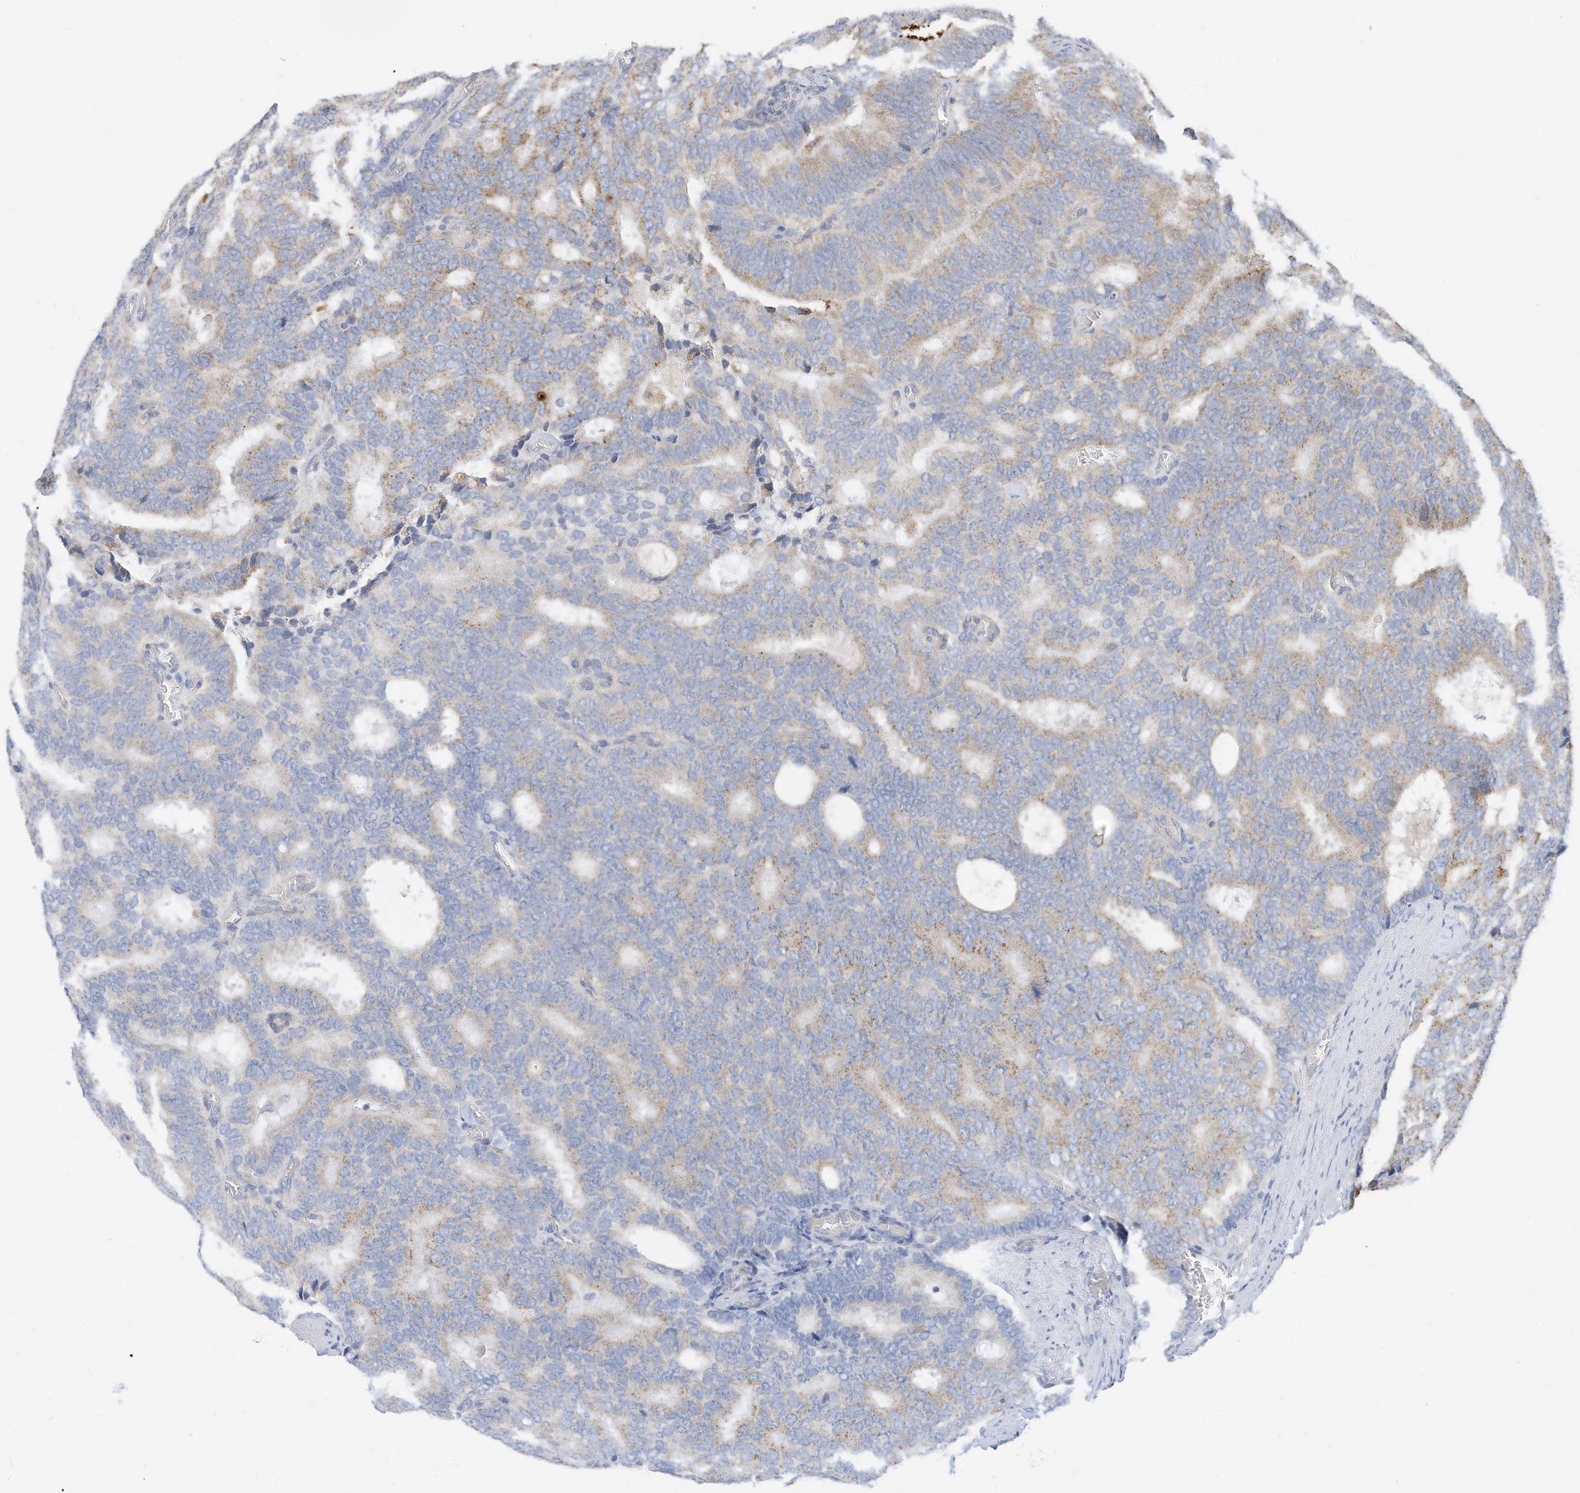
{"staining": {"intensity": "moderate", "quantity": "<25%", "location": "cytoplasmic/membranous"}, "tissue": "prostate cancer", "cell_type": "Tumor cells", "image_type": "cancer", "snomed": [{"axis": "morphology", "description": "Adenocarcinoma, Low grade"}, {"axis": "topography", "description": "Prostate"}], "caption": "Tumor cells demonstrate moderate cytoplasmic/membranous expression in approximately <25% of cells in prostate low-grade adenocarcinoma.", "gene": "RHOH", "patient": {"sex": "male", "age": 71}}